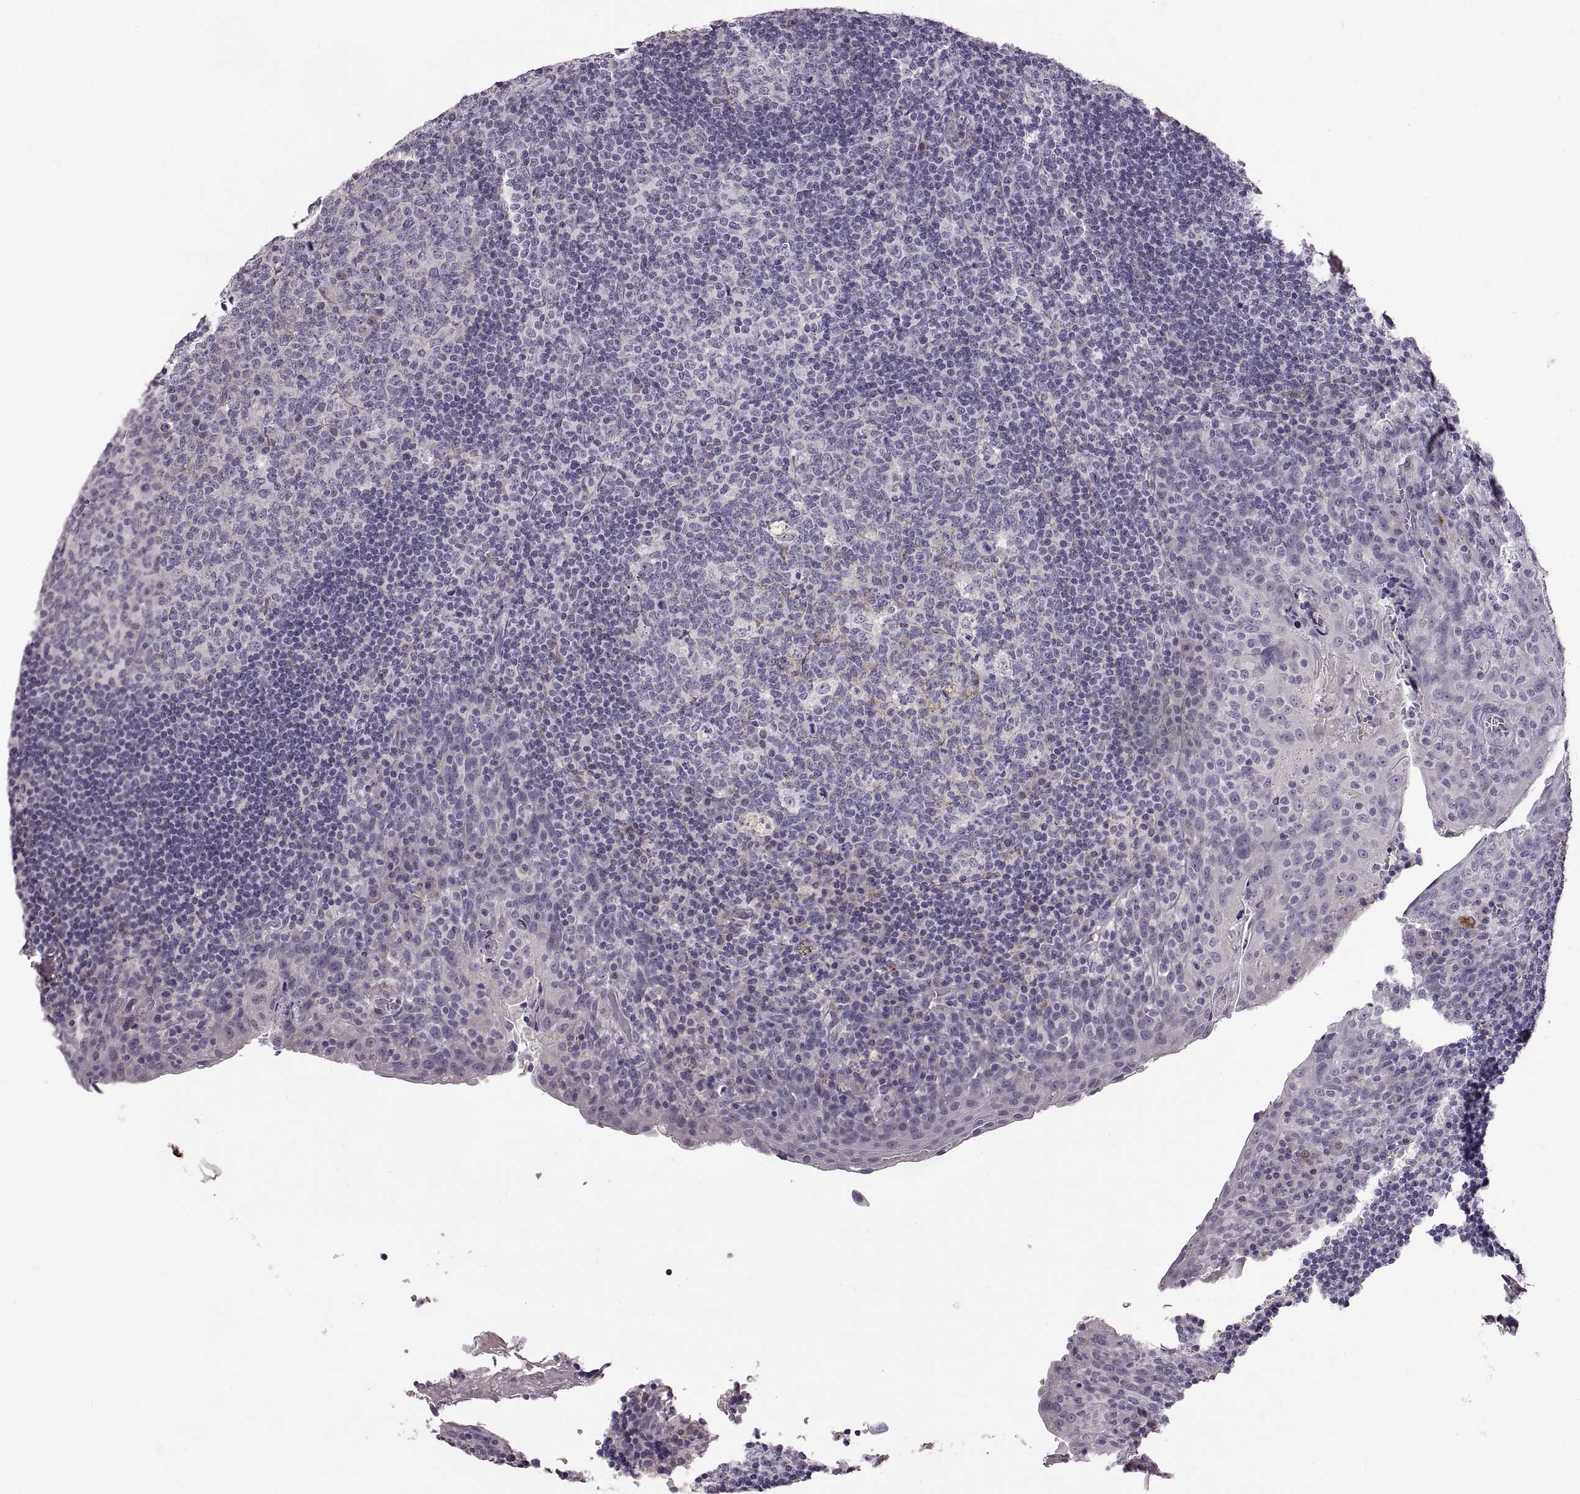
{"staining": {"intensity": "moderate", "quantity": "<25%", "location": "cytoplasmic/membranous"}, "tissue": "tonsil", "cell_type": "Germinal center cells", "image_type": "normal", "snomed": [{"axis": "morphology", "description": "Normal tissue, NOS"}, {"axis": "topography", "description": "Tonsil"}], "caption": "A brown stain shows moderate cytoplasmic/membranous staining of a protein in germinal center cells of benign tonsil.", "gene": "CDH2", "patient": {"sex": "male", "age": 17}}